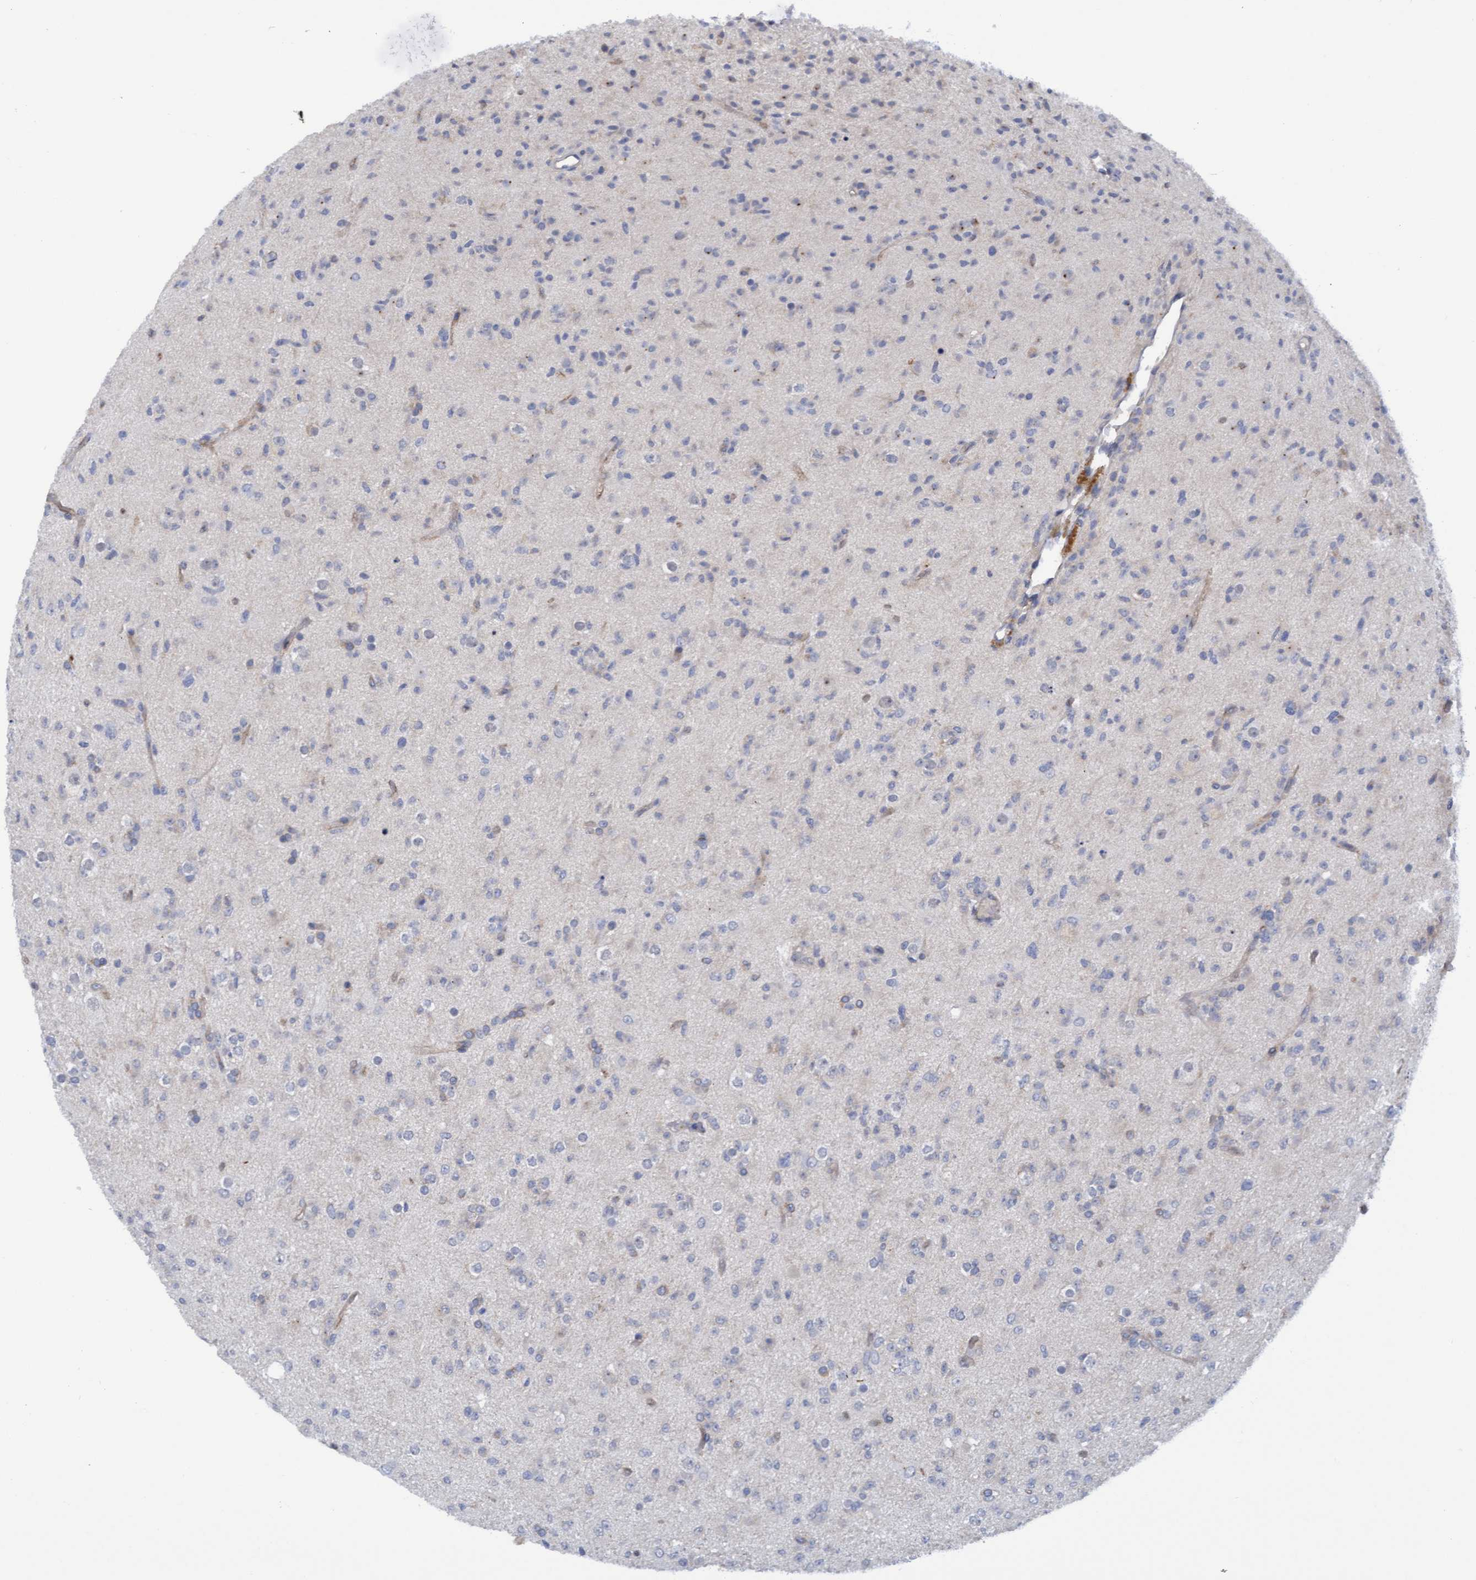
{"staining": {"intensity": "negative", "quantity": "none", "location": "none"}, "tissue": "glioma", "cell_type": "Tumor cells", "image_type": "cancer", "snomed": [{"axis": "morphology", "description": "Glioma, malignant, Low grade"}, {"axis": "topography", "description": "Brain"}], "caption": "IHC histopathology image of neoplastic tissue: low-grade glioma (malignant) stained with DAB (3,3'-diaminobenzidine) demonstrates no significant protein positivity in tumor cells. (DAB (3,3'-diaminobenzidine) immunohistochemistry (IHC) visualized using brightfield microscopy, high magnification).", "gene": "FNBP1", "patient": {"sex": "male", "age": 65}}